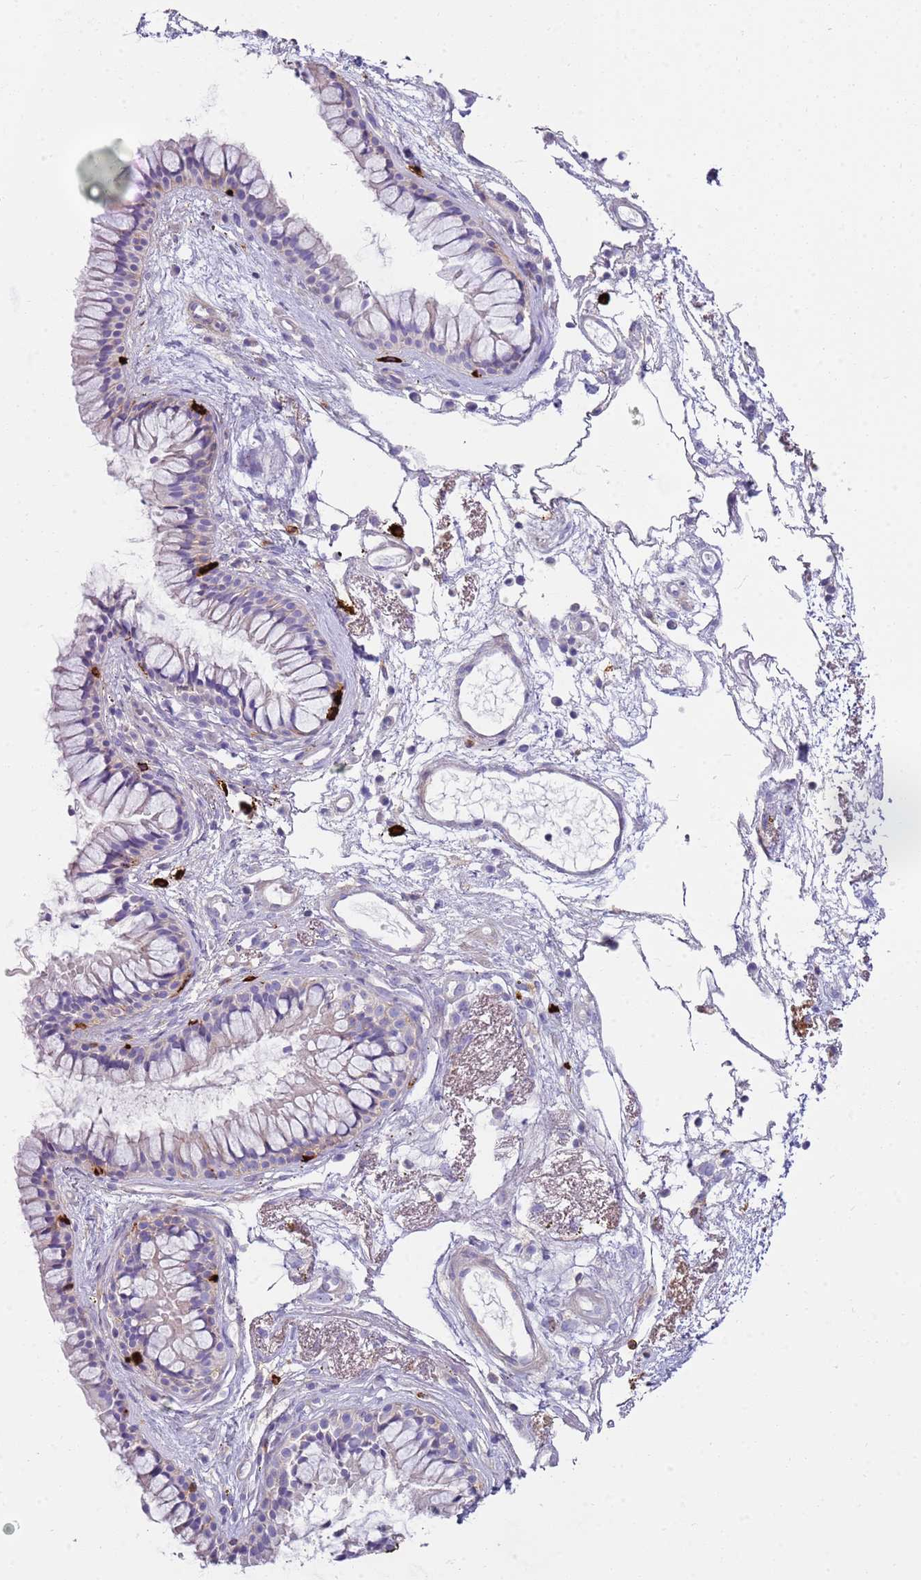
{"staining": {"intensity": "negative", "quantity": "none", "location": "none"}, "tissue": "nasopharynx", "cell_type": "Respiratory epithelial cells", "image_type": "normal", "snomed": [{"axis": "morphology", "description": "Normal tissue, NOS"}, {"axis": "topography", "description": "Nasopharynx"}], "caption": "Respiratory epithelial cells are negative for protein expression in benign human nasopharynx. (DAB immunohistochemistry (IHC) visualized using brightfield microscopy, high magnification).", "gene": "FPR1", "patient": {"sex": "male", "age": 82}}